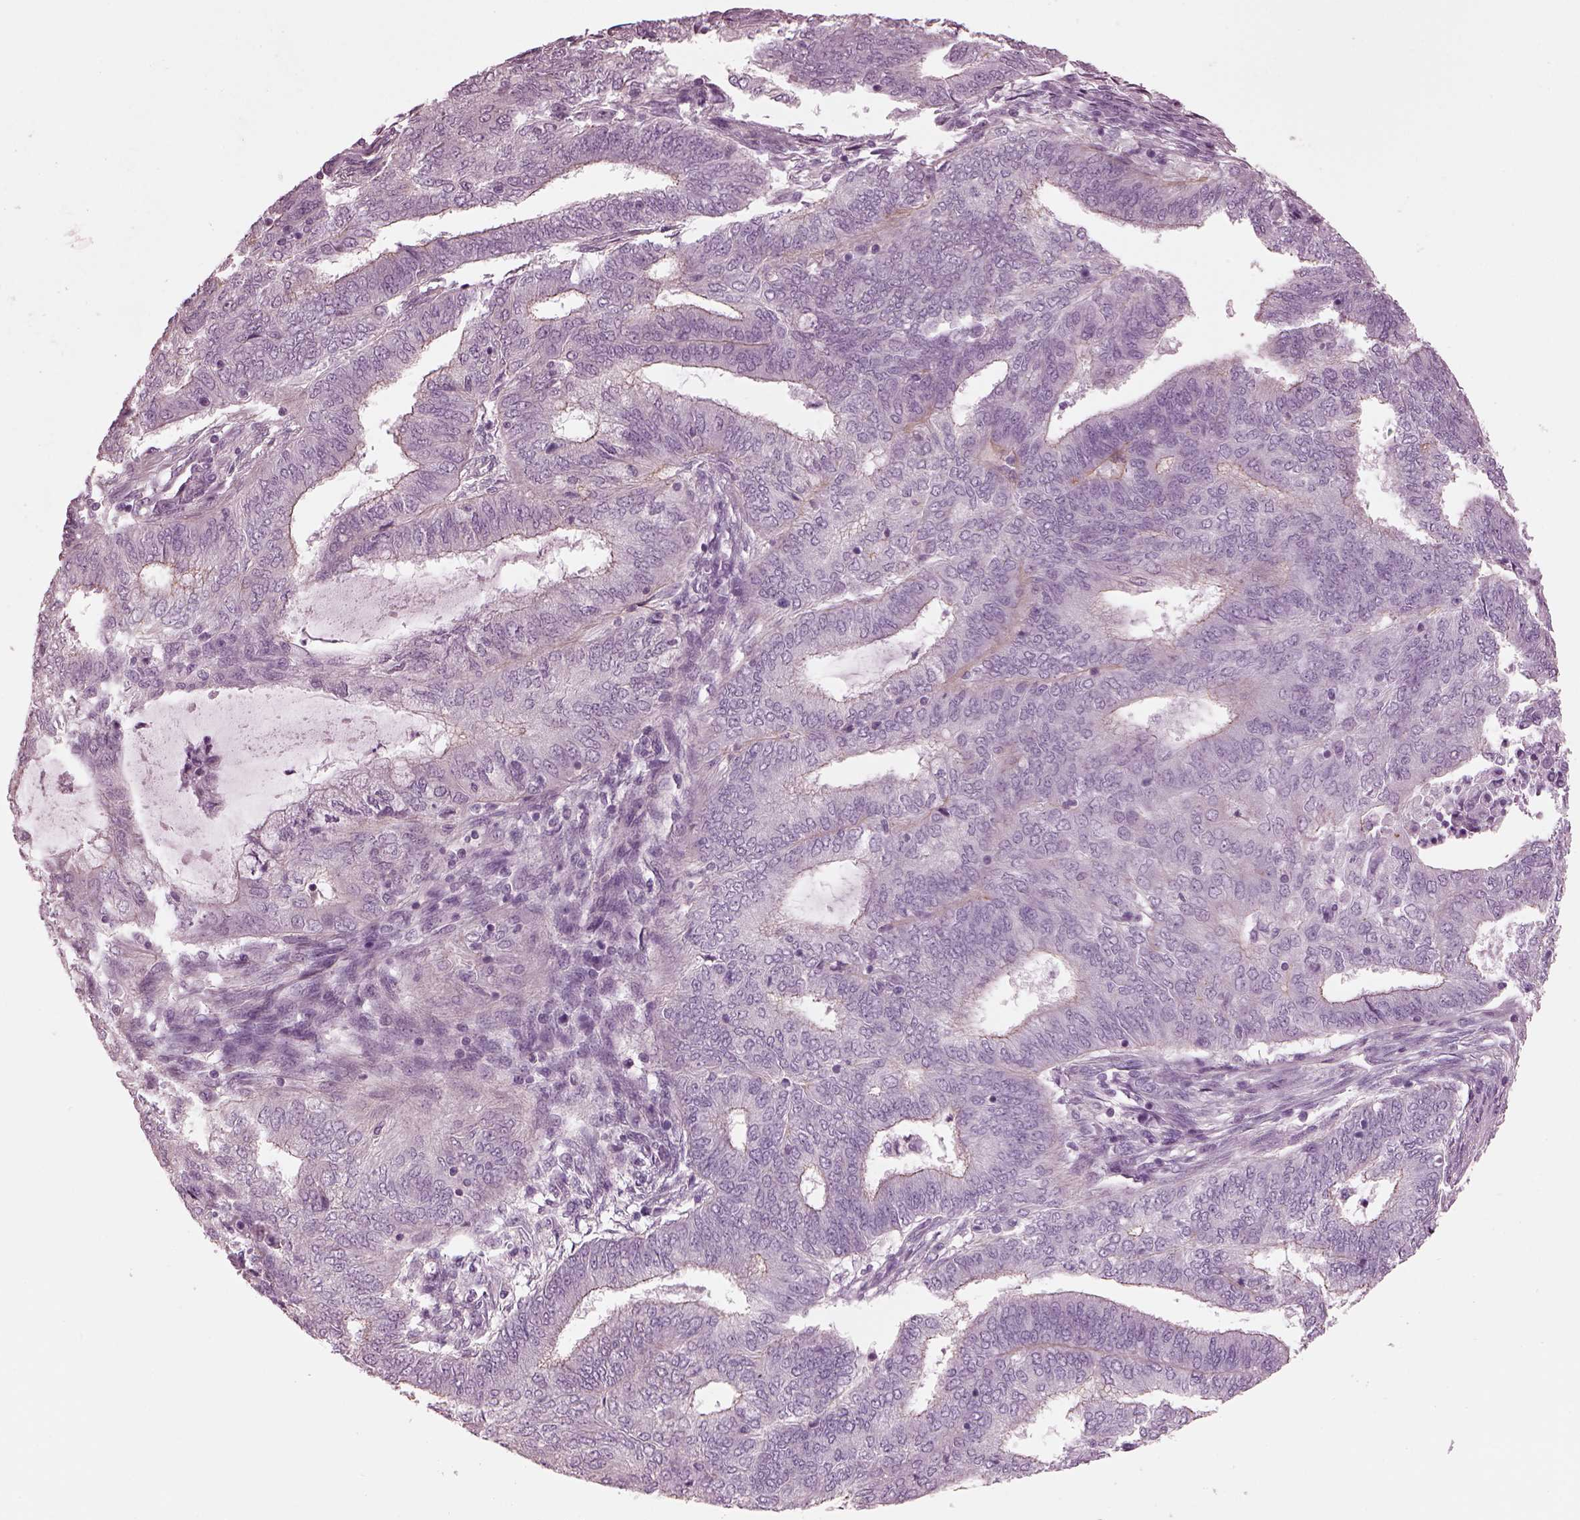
{"staining": {"intensity": "negative", "quantity": "none", "location": "none"}, "tissue": "endometrial cancer", "cell_type": "Tumor cells", "image_type": "cancer", "snomed": [{"axis": "morphology", "description": "Adenocarcinoma, NOS"}, {"axis": "topography", "description": "Endometrium"}], "caption": "Tumor cells are negative for protein expression in human adenocarcinoma (endometrial).", "gene": "BFSP1", "patient": {"sex": "female", "age": 62}}